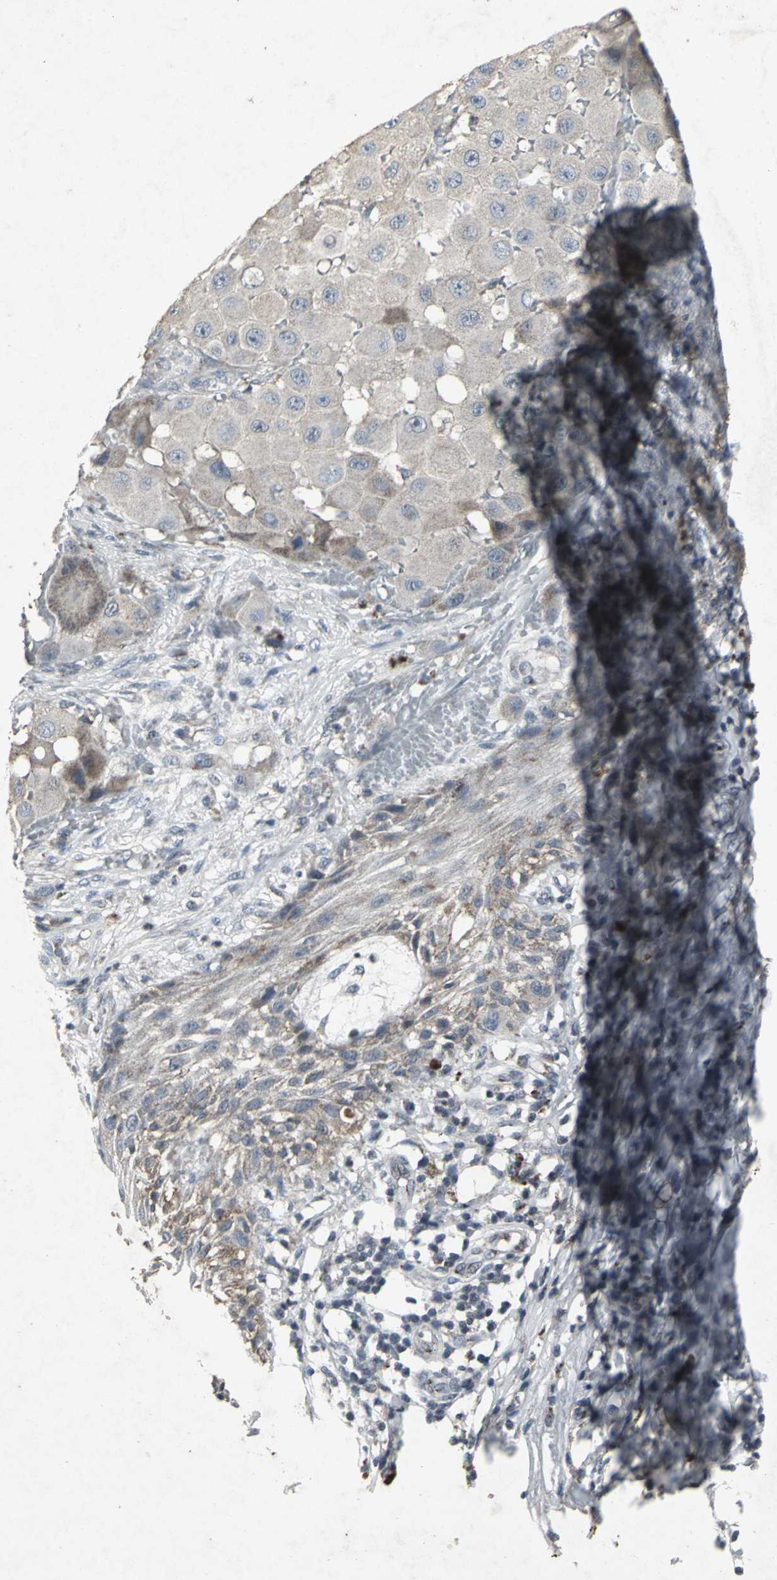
{"staining": {"intensity": "weak", "quantity": "<25%", "location": "cytoplasmic/membranous"}, "tissue": "melanoma", "cell_type": "Tumor cells", "image_type": "cancer", "snomed": [{"axis": "morphology", "description": "Malignant melanoma, NOS"}, {"axis": "topography", "description": "Skin"}], "caption": "Malignant melanoma was stained to show a protein in brown. There is no significant positivity in tumor cells.", "gene": "BMP4", "patient": {"sex": "female", "age": 81}}